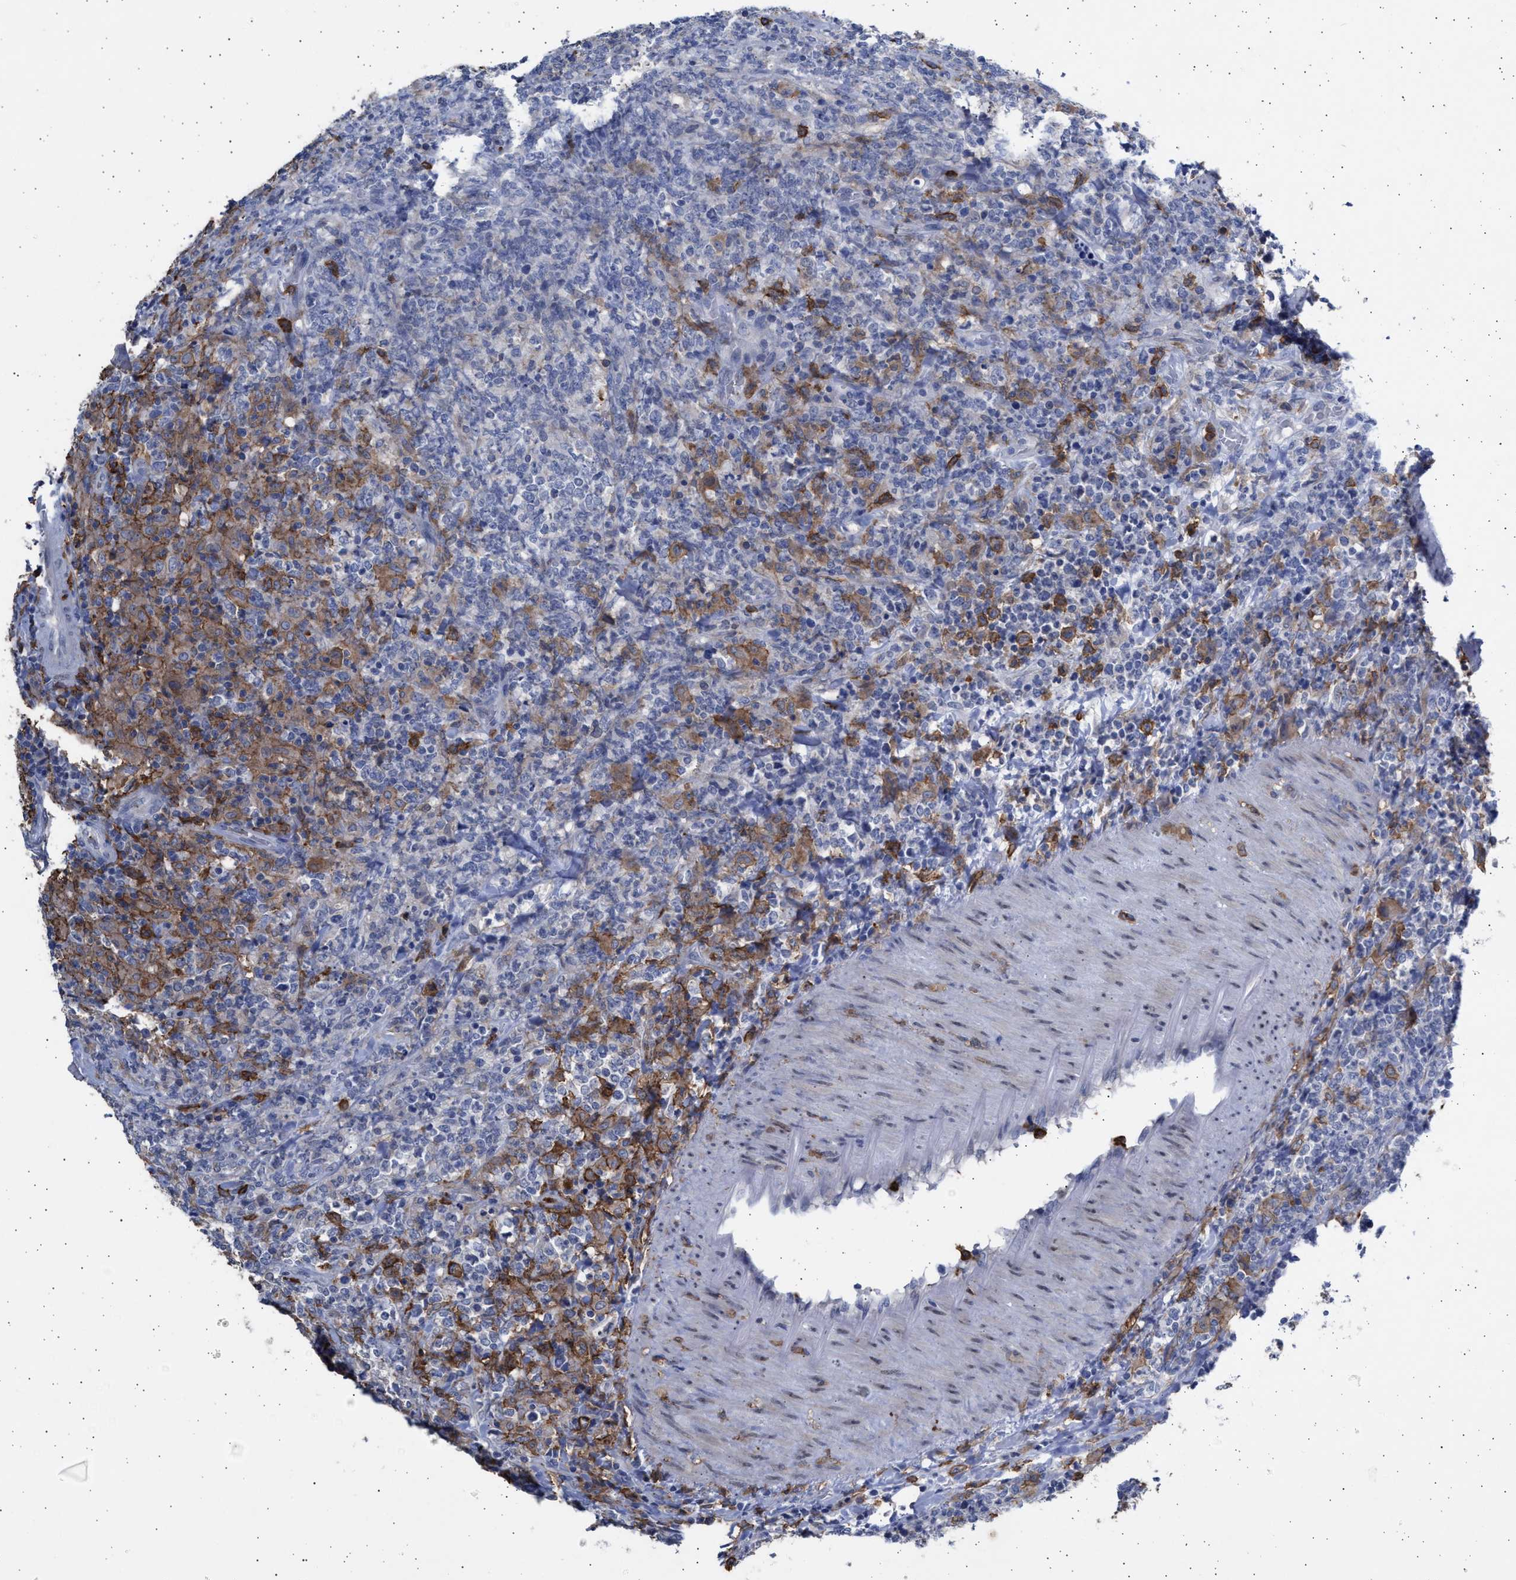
{"staining": {"intensity": "moderate", "quantity": "<25%", "location": "cytoplasmic/membranous"}, "tissue": "lymphoma", "cell_type": "Tumor cells", "image_type": "cancer", "snomed": [{"axis": "morphology", "description": "Malignant lymphoma, non-Hodgkin's type, High grade"}, {"axis": "topography", "description": "Soft tissue"}], "caption": "Immunohistochemical staining of human lymphoma displays low levels of moderate cytoplasmic/membranous expression in about <25% of tumor cells.", "gene": "FCER1A", "patient": {"sex": "male", "age": 18}}